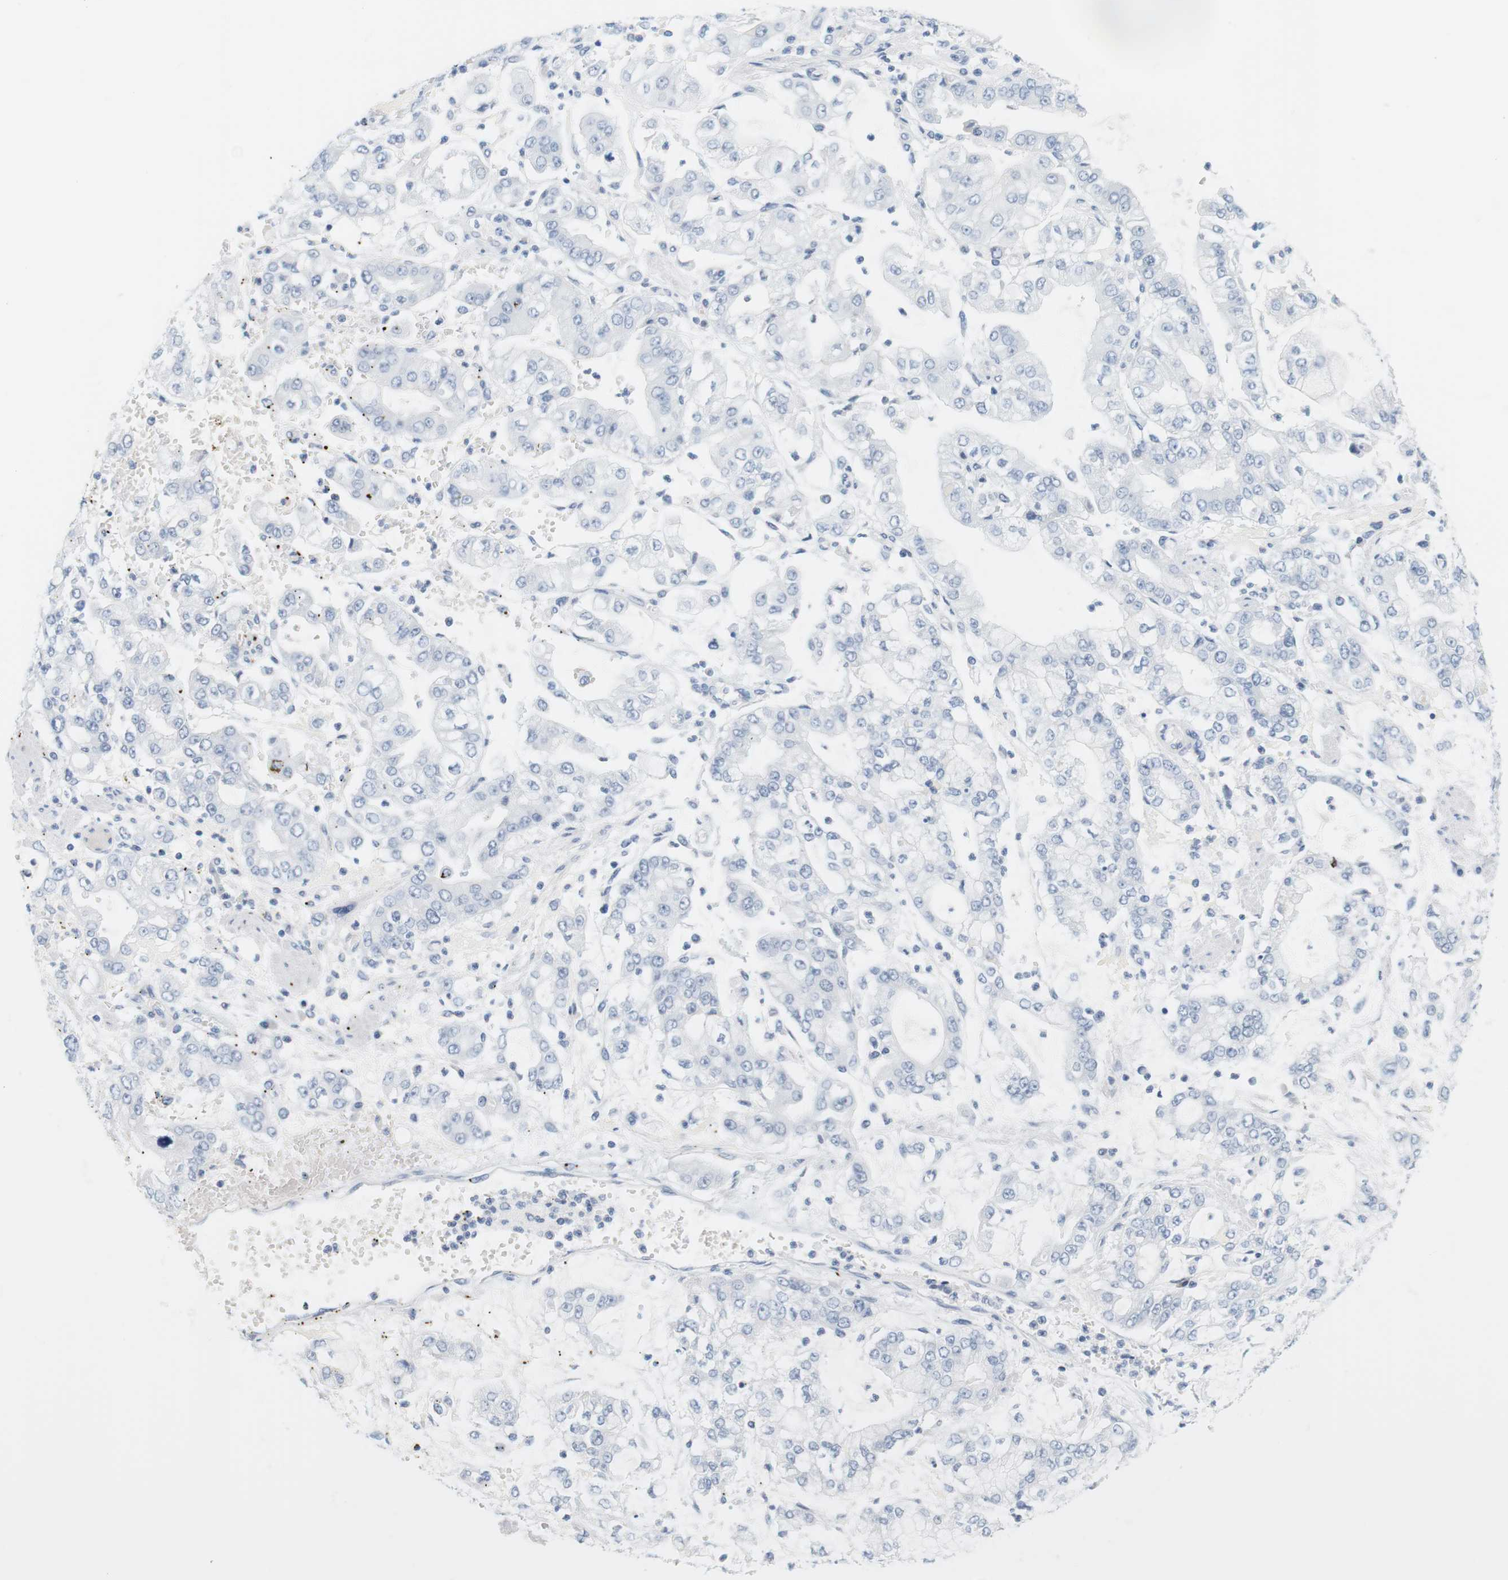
{"staining": {"intensity": "negative", "quantity": "none", "location": "none"}, "tissue": "stomach cancer", "cell_type": "Tumor cells", "image_type": "cancer", "snomed": [{"axis": "morphology", "description": "Adenocarcinoma, NOS"}, {"axis": "topography", "description": "Stomach"}], "caption": "Tumor cells show no significant positivity in adenocarcinoma (stomach).", "gene": "OPRM1", "patient": {"sex": "male", "age": 76}}